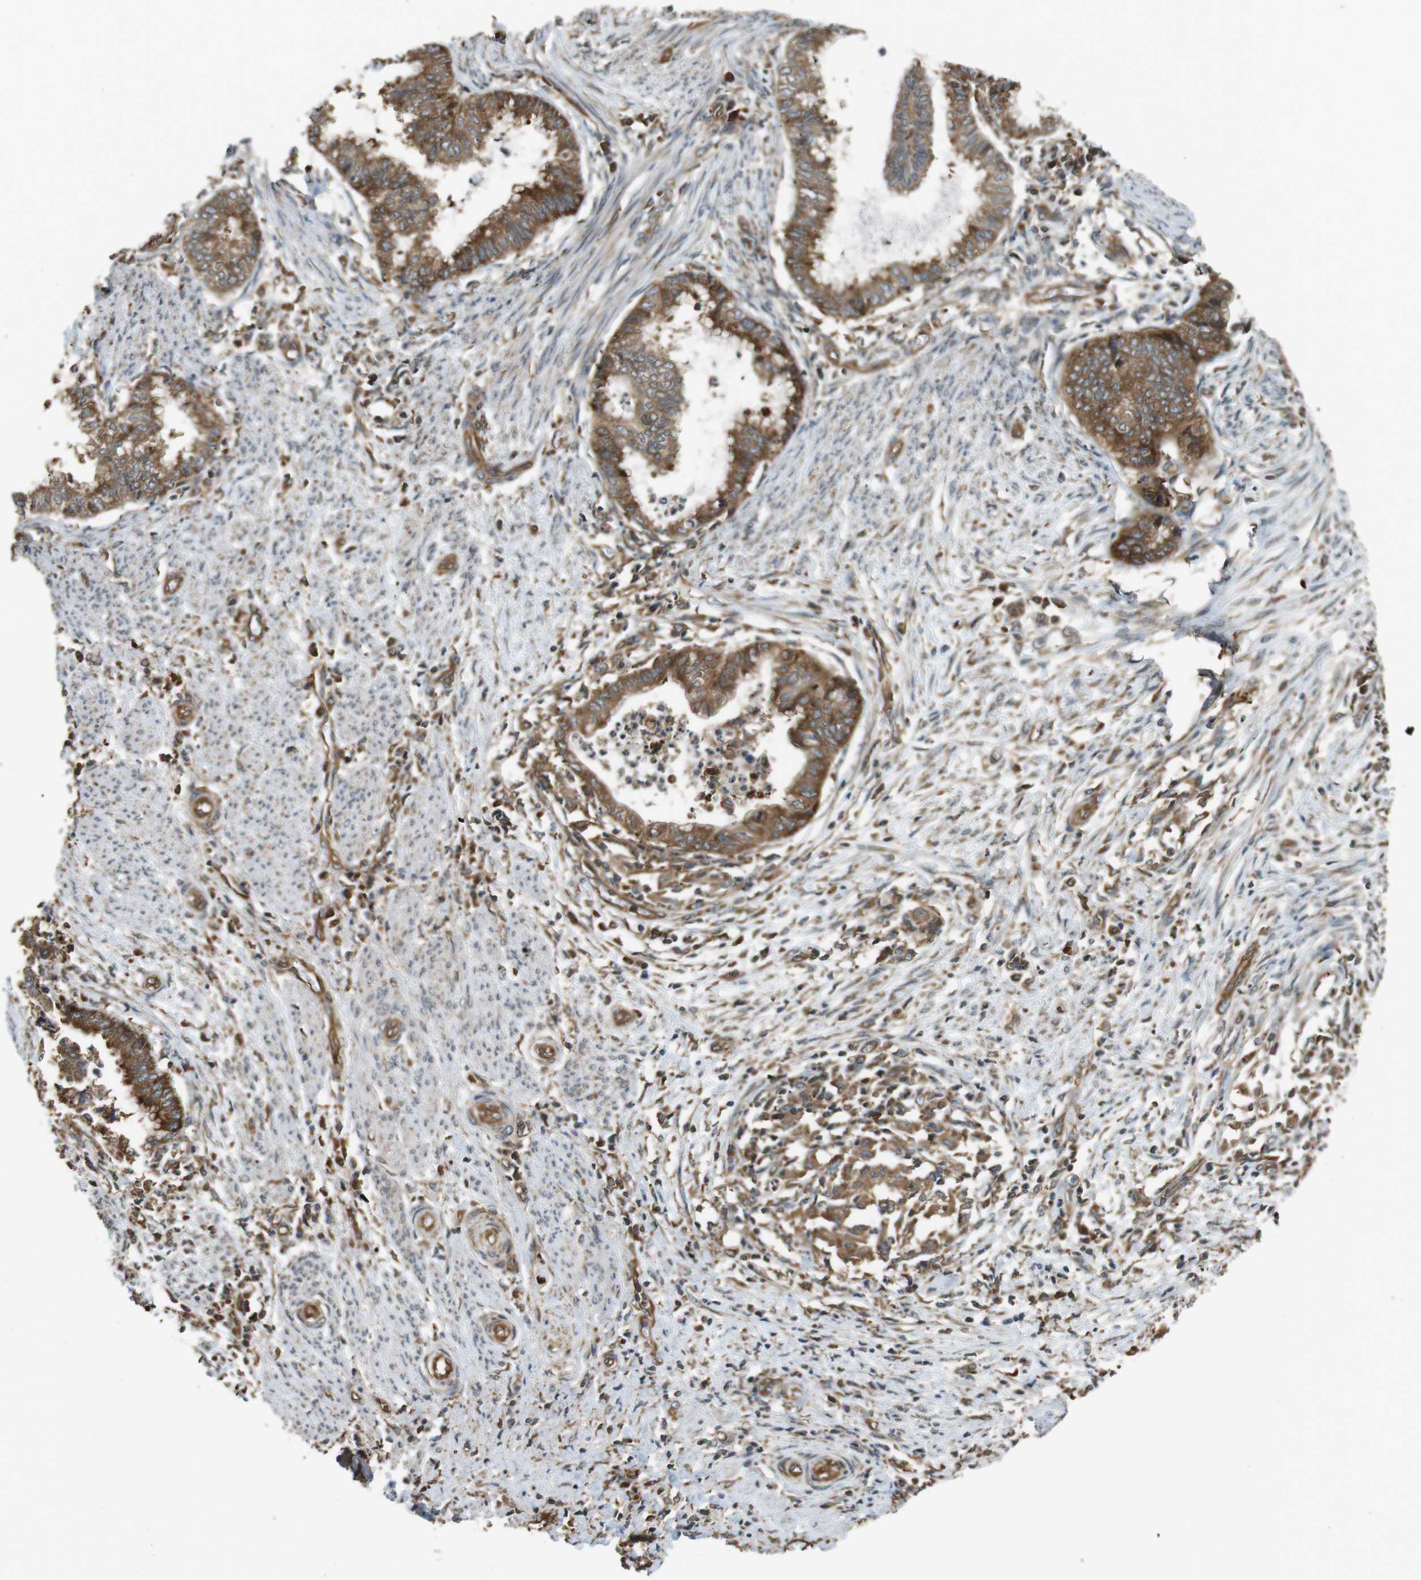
{"staining": {"intensity": "moderate", "quantity": ">75%", "location": "cytoplasmic/membranous"}, "tissue": "endometrial cancer", "cell_type": "Tumor cells", "image_type": "cancer", "snomed": [{"axis": "morphology", "description": "Necrosis, NOS"}, {"axis": "morphology", "description": "Adenocarcinoma, NOS"}, {"axis": "topography", "description": "Endometrium"}], "caption": "Immunohistochemistry (IHC) (DAB (3,3'-diaminobenzidine)) staining of adenocarcinoma (endometrial) reveals moderate cytoplasmic/membranous protein expression in approximately >75% of tumor cells. Ihc stains the protein in brown and the nuclei are stained blue.", "gene": "PA2G4", "patient": {"sex": "female", "age": 79}}